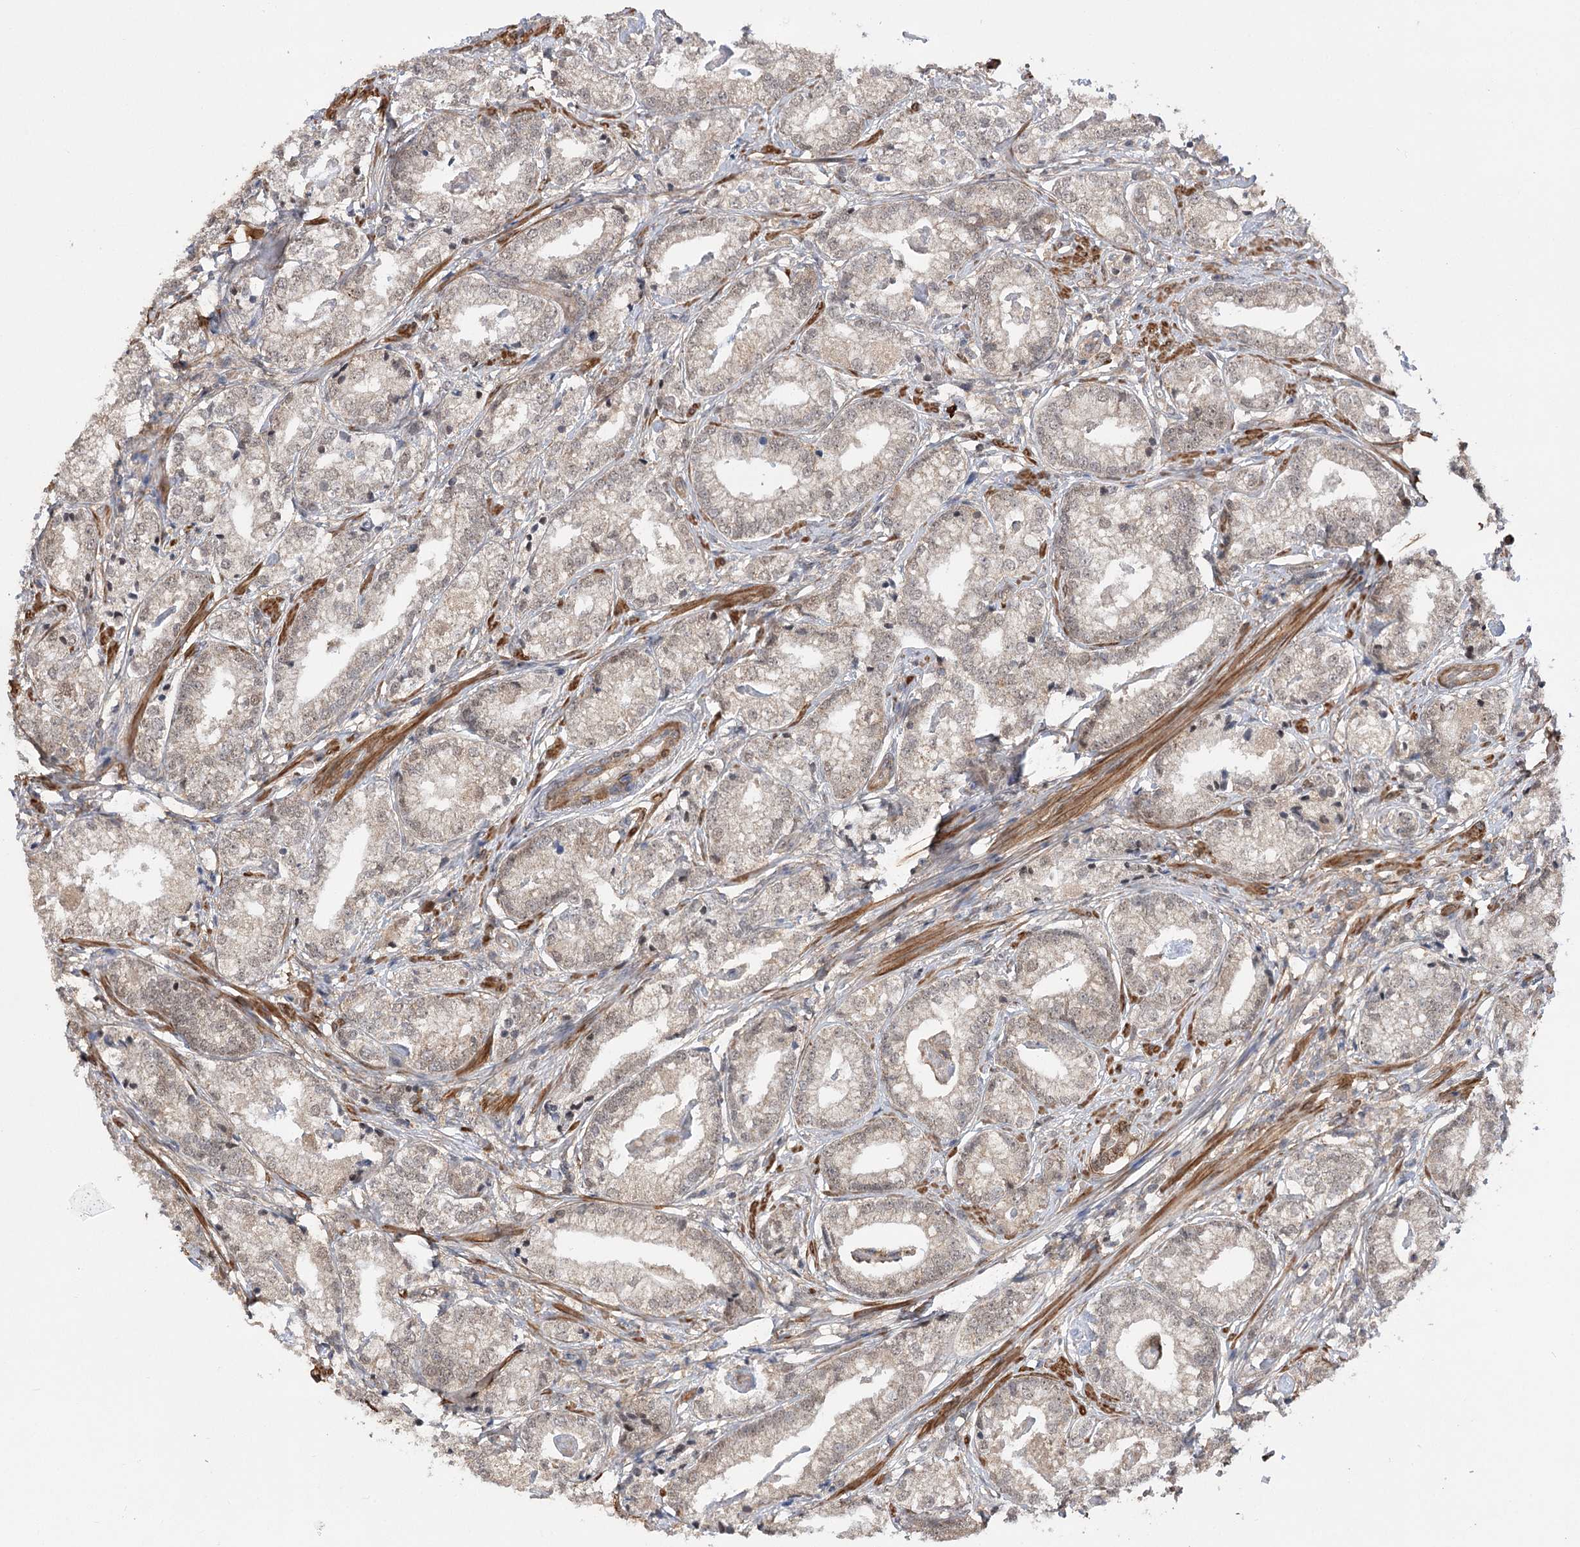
{"staining": {"intensity": "weak", "quantity": ">75%", "location": "cytoplasmic/membranous"}, "tissue": "prostate cancer", "cell_type": "Tumor cells", "image_type": "cancer", "snomed": [{"axis": "morphology", "description": "Adenocarcinoma, High grade"}, {"axis": "topography", "description": "Prostate"}], "caption": "Prostate high-grade adenocarcinoma tissue reveals weak cytoplasmic/membranous positivity in approximately >75% of tumor cells (DAB IHC with brightfield microscopy, high magnification).", "gene": "TENM2", "patient": {"sex": "male", "age": 69}}